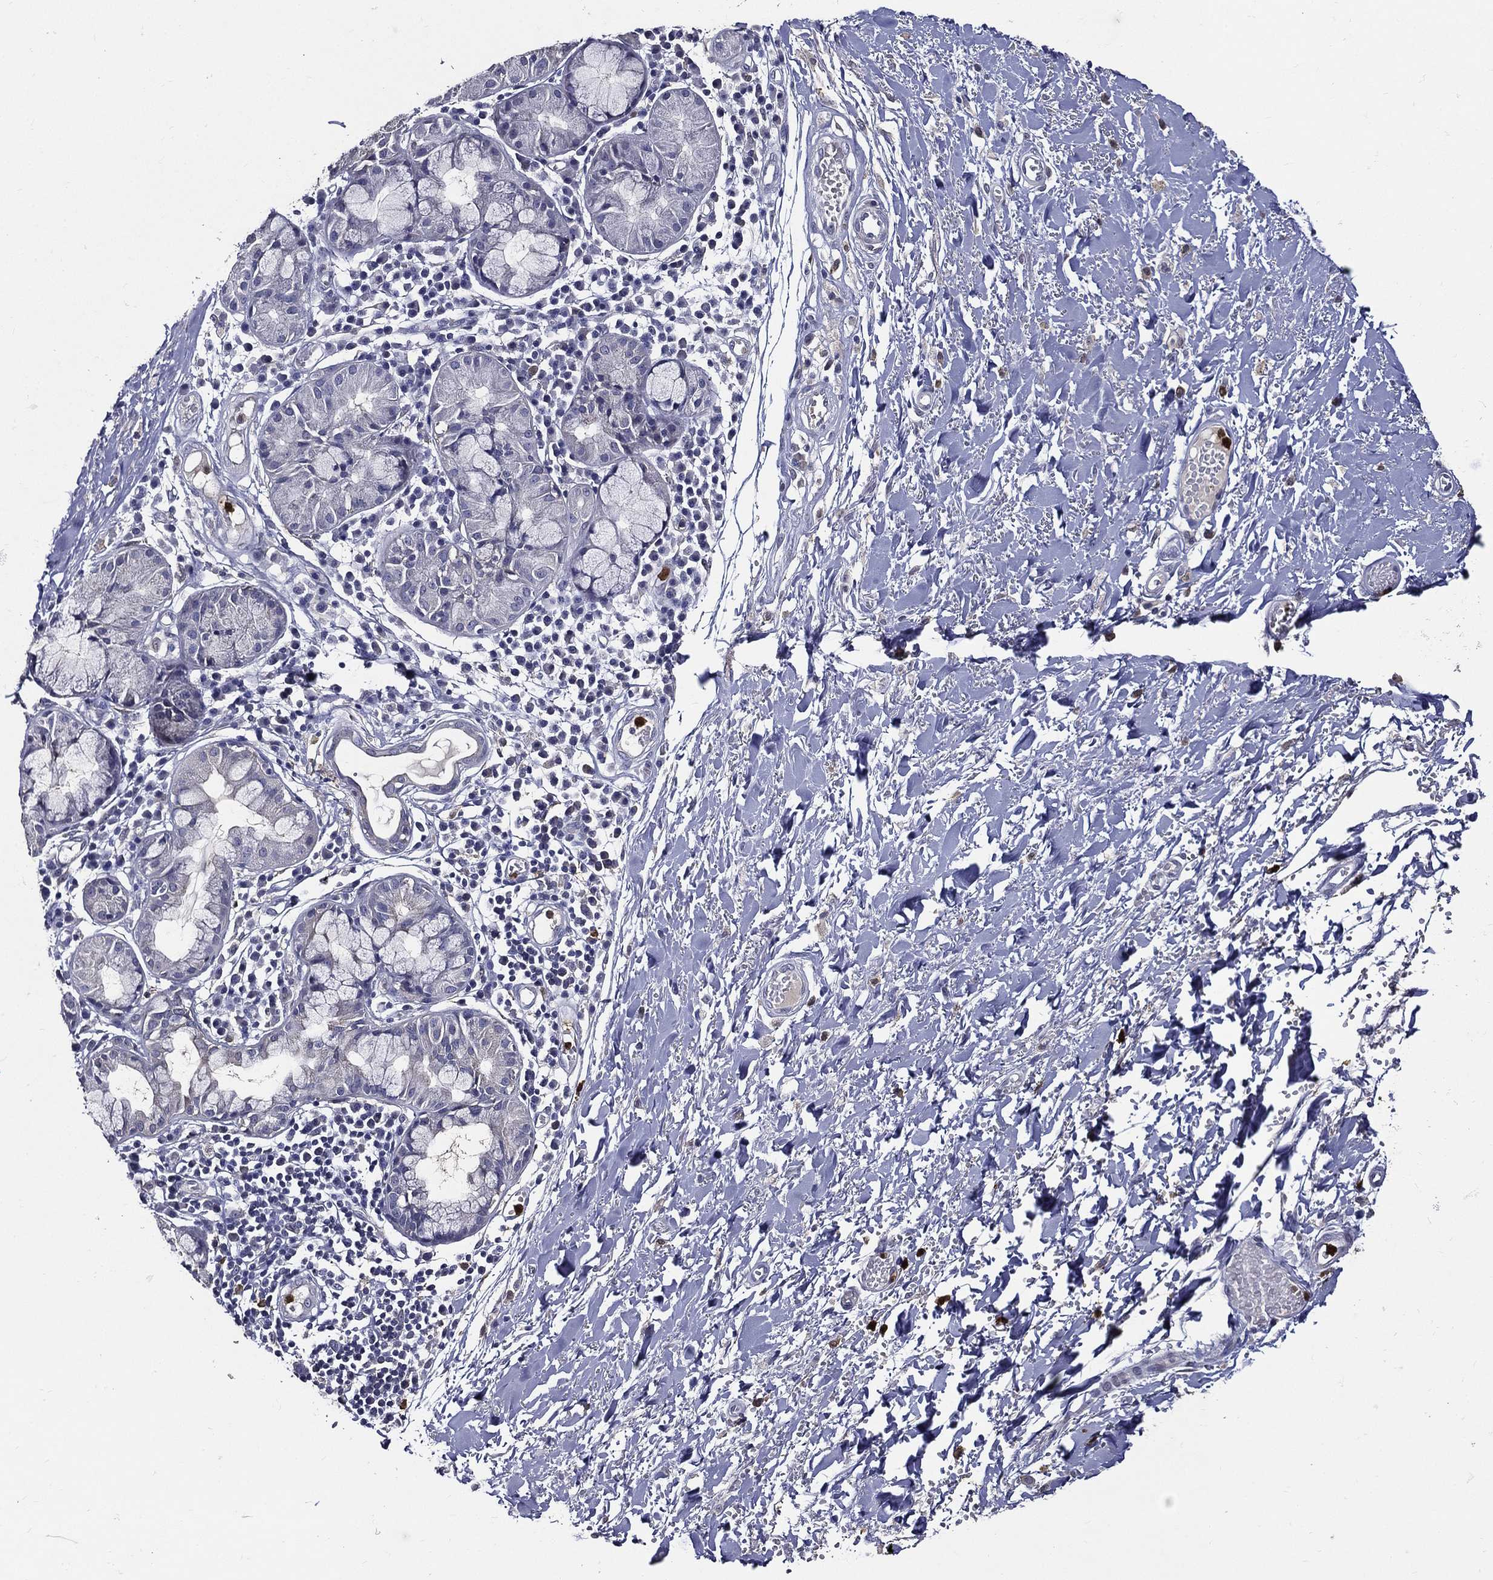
{"staining": {"intensity": "negative", "quantity": "none", "location": "none"}, "tissue": "soft tissue", "cell_type": "Fibroblasts", "image_type": "normal", "snomed": [{"axis": "morphology", "description": "Normal tissue, NOS"}, {"axis": "topography", "description": "Cartilage tissue"}], "caption": "Fibroblasts show no significant protein expression in benign soft tissue.", "gene": "GPR171", "patient": {"sex": "male", "age": 81}}